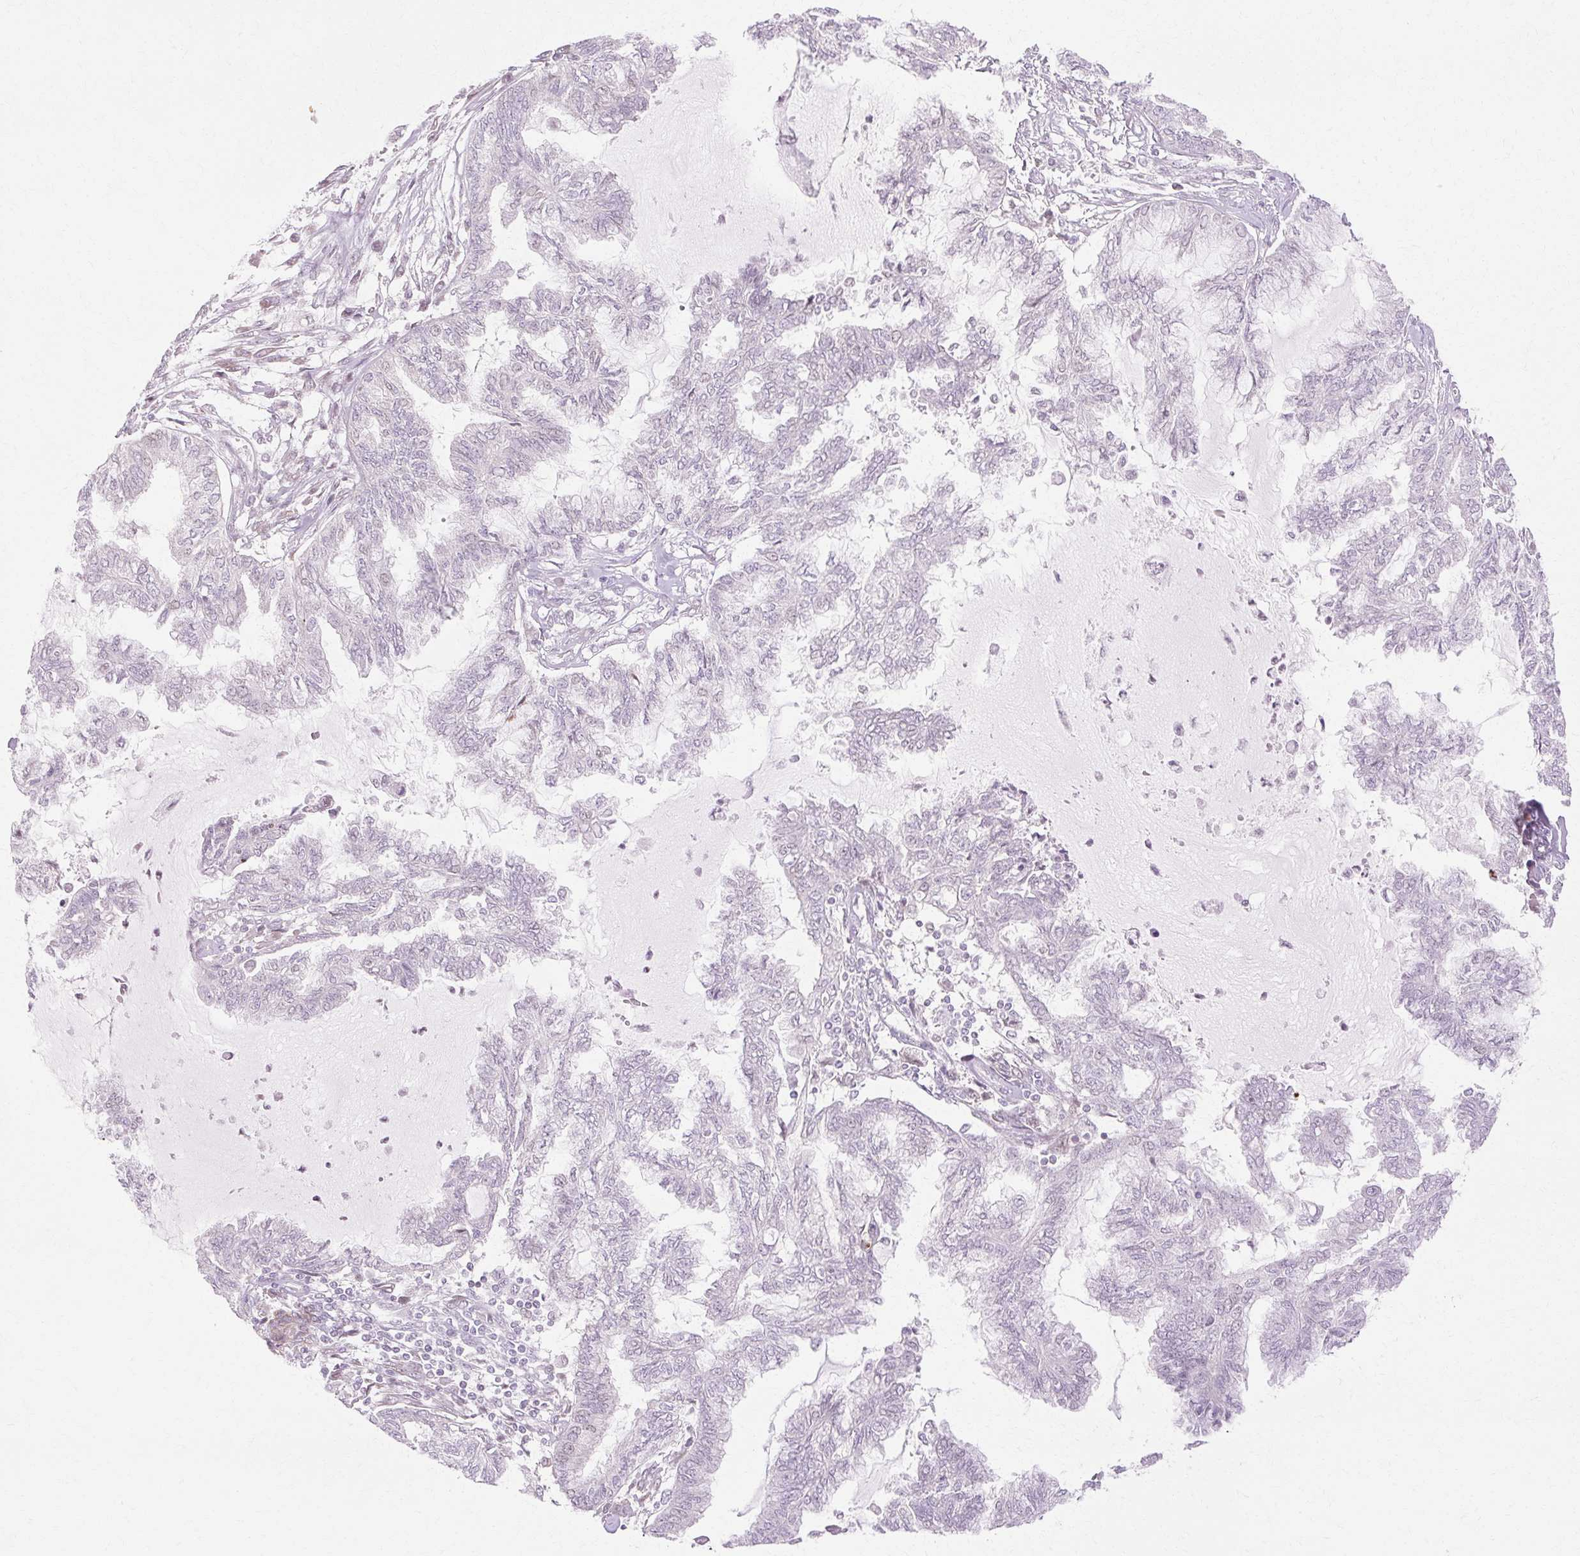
{"staining": {"intensity": "negative", "quantity": "none", "location": "none"}, "tissue": "endometrial cancer", "cell_type": "Tumor cells", "image_type": "cancer", "snomed": [{"axis": "morphology", "description": "Adenocarcinoma, NOS"}, {"axis": "topography", "description": "Endometrium"}], "caption": "Immunohistochemistry of human endometrial cancer (adenocarcinoma) demonstrates no expression in tumor cells. Nuclei are stained in blue.", "gene": "C3orf49", "patient": {"sex": "female", "age": 86}}